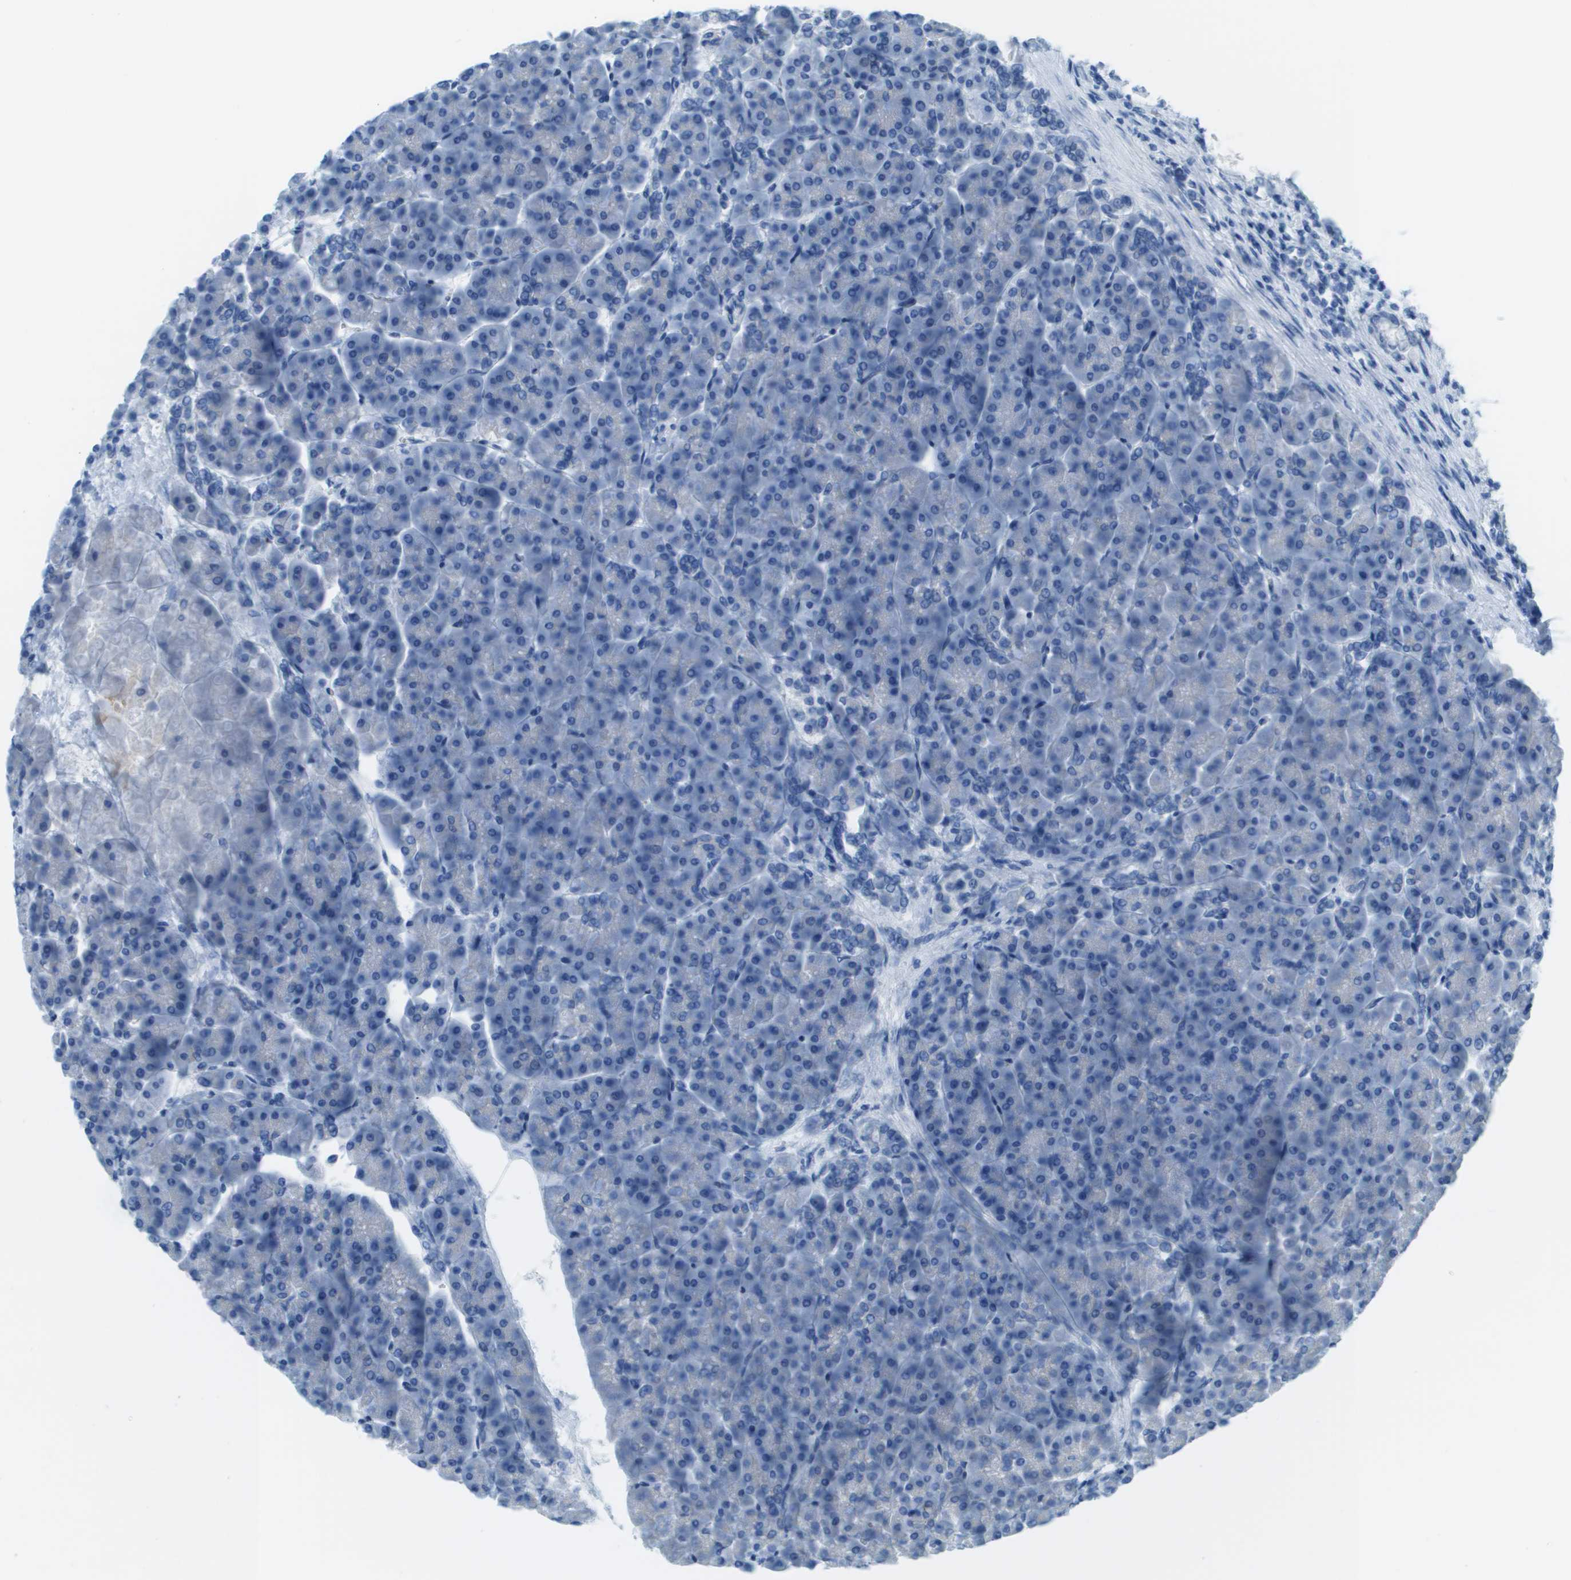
{"staining": {"intensity": "negative", "quantity": "none", "location": "none"}, "tissue": "pancreas", "cell_type": "Exocrine glandular cells", "image_type": "normal", "snomed": [{"axis": "morphology", "description": "Normal tissue, NOS"}, {"axis": "topography", "description": "Pancreas"}], "caption": "High power microscopy micrograph of an immunohistochemistry image of benign pancreas, revealing no significant expression in exocrine glandular cells.", "gene": "CDHR2", "patient": {"sex": "female", "age": 70}}